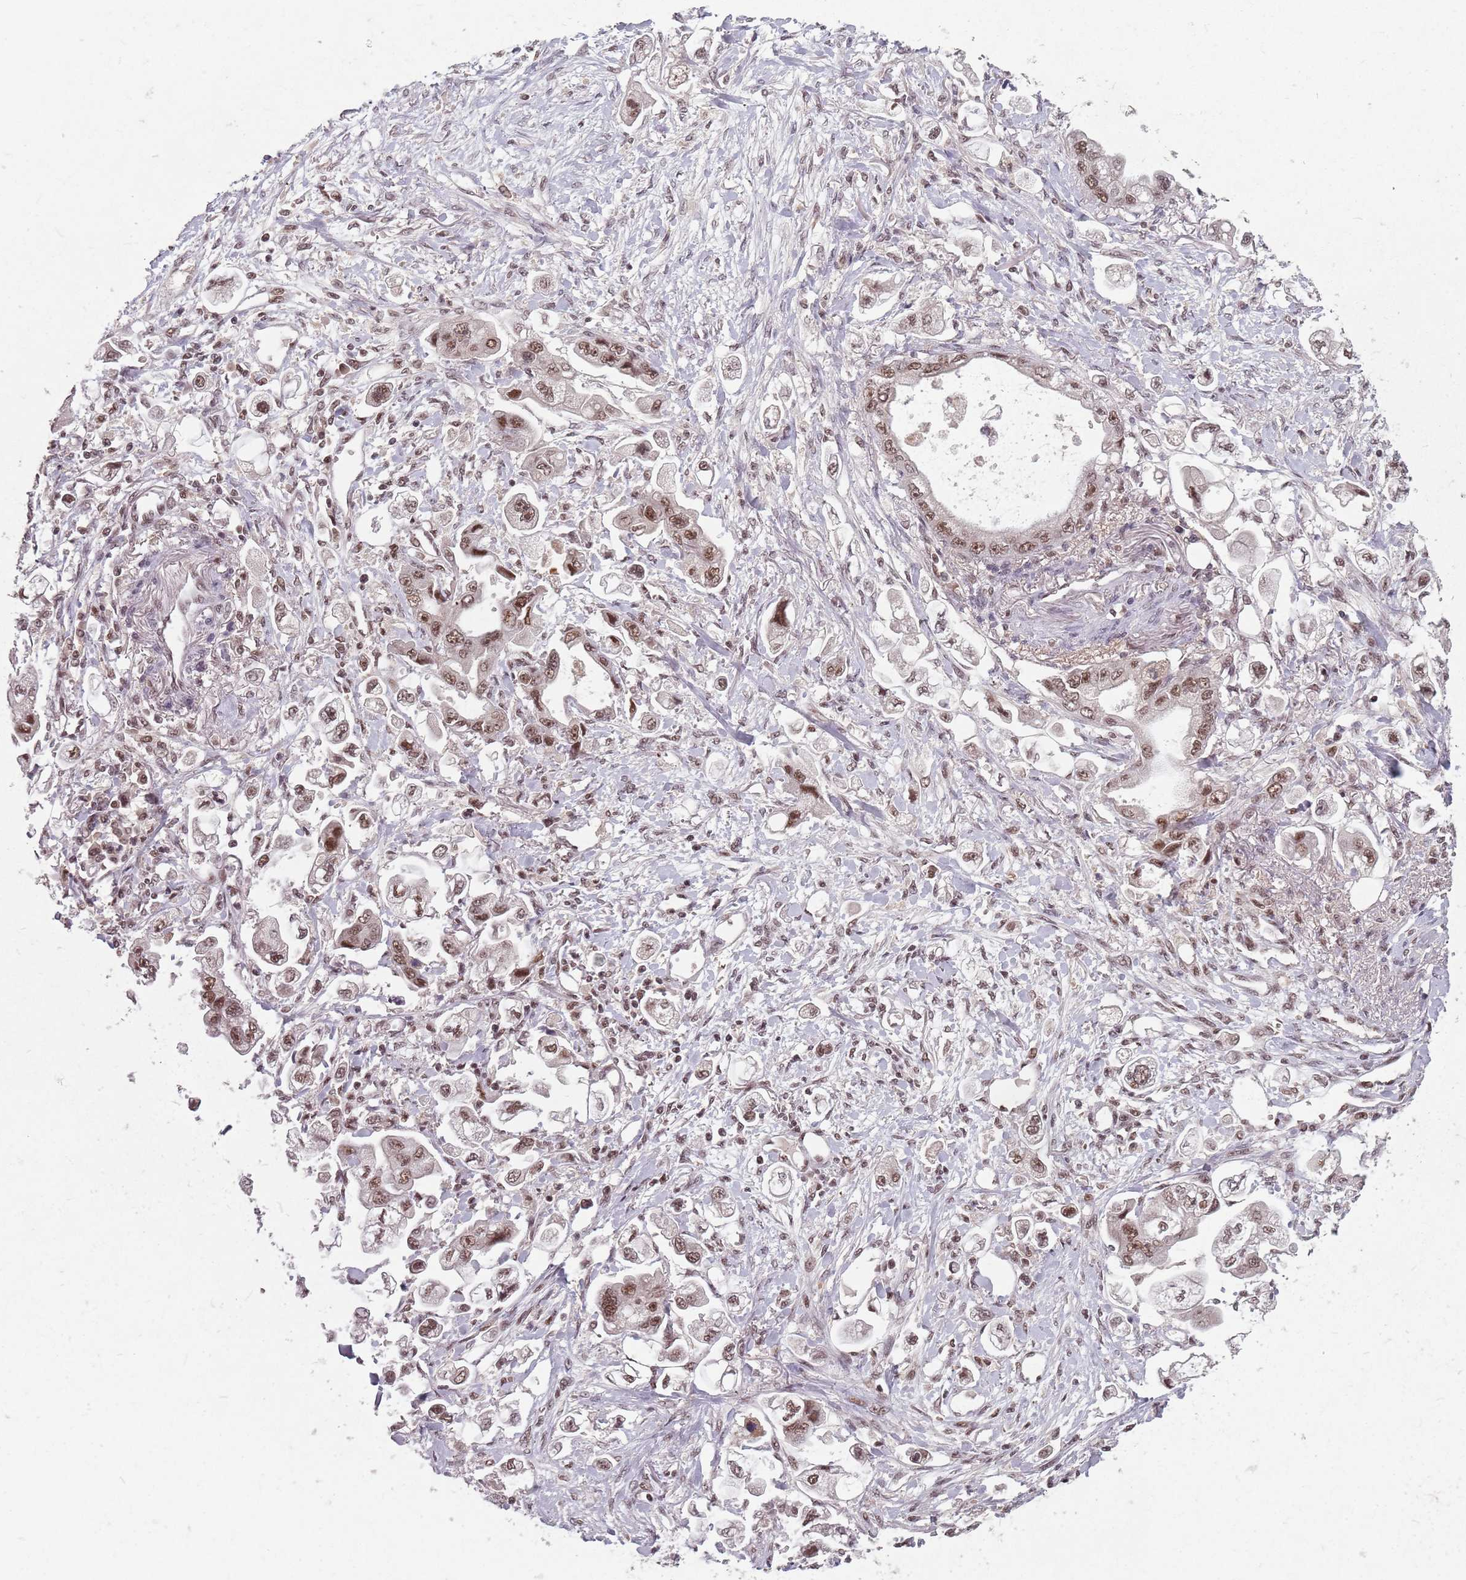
{"staining": {"intensity": "moderate", "quantity": ">75%", "location": "nuclear"}, "tissue": "stomach cancer", "cell_type": "Tumor cells", "image_type": "cancer", "snomed": [{"axis": "morphology", "description": "Adenocarcinoma, NOS"}, {"axis": "topography", "description": "Stomach"}], "caption": "IHC histopathology image of neoplastic tissue: stomach adenocarcinoma stained using immunohistochemistry displays medium levels of moderate protein expression localized specifically in the nuclear of tumor cells, appearing as a nuclear brown color.", "gene": "NCBP1", "patient": {"sex": "male", "age": 62}}